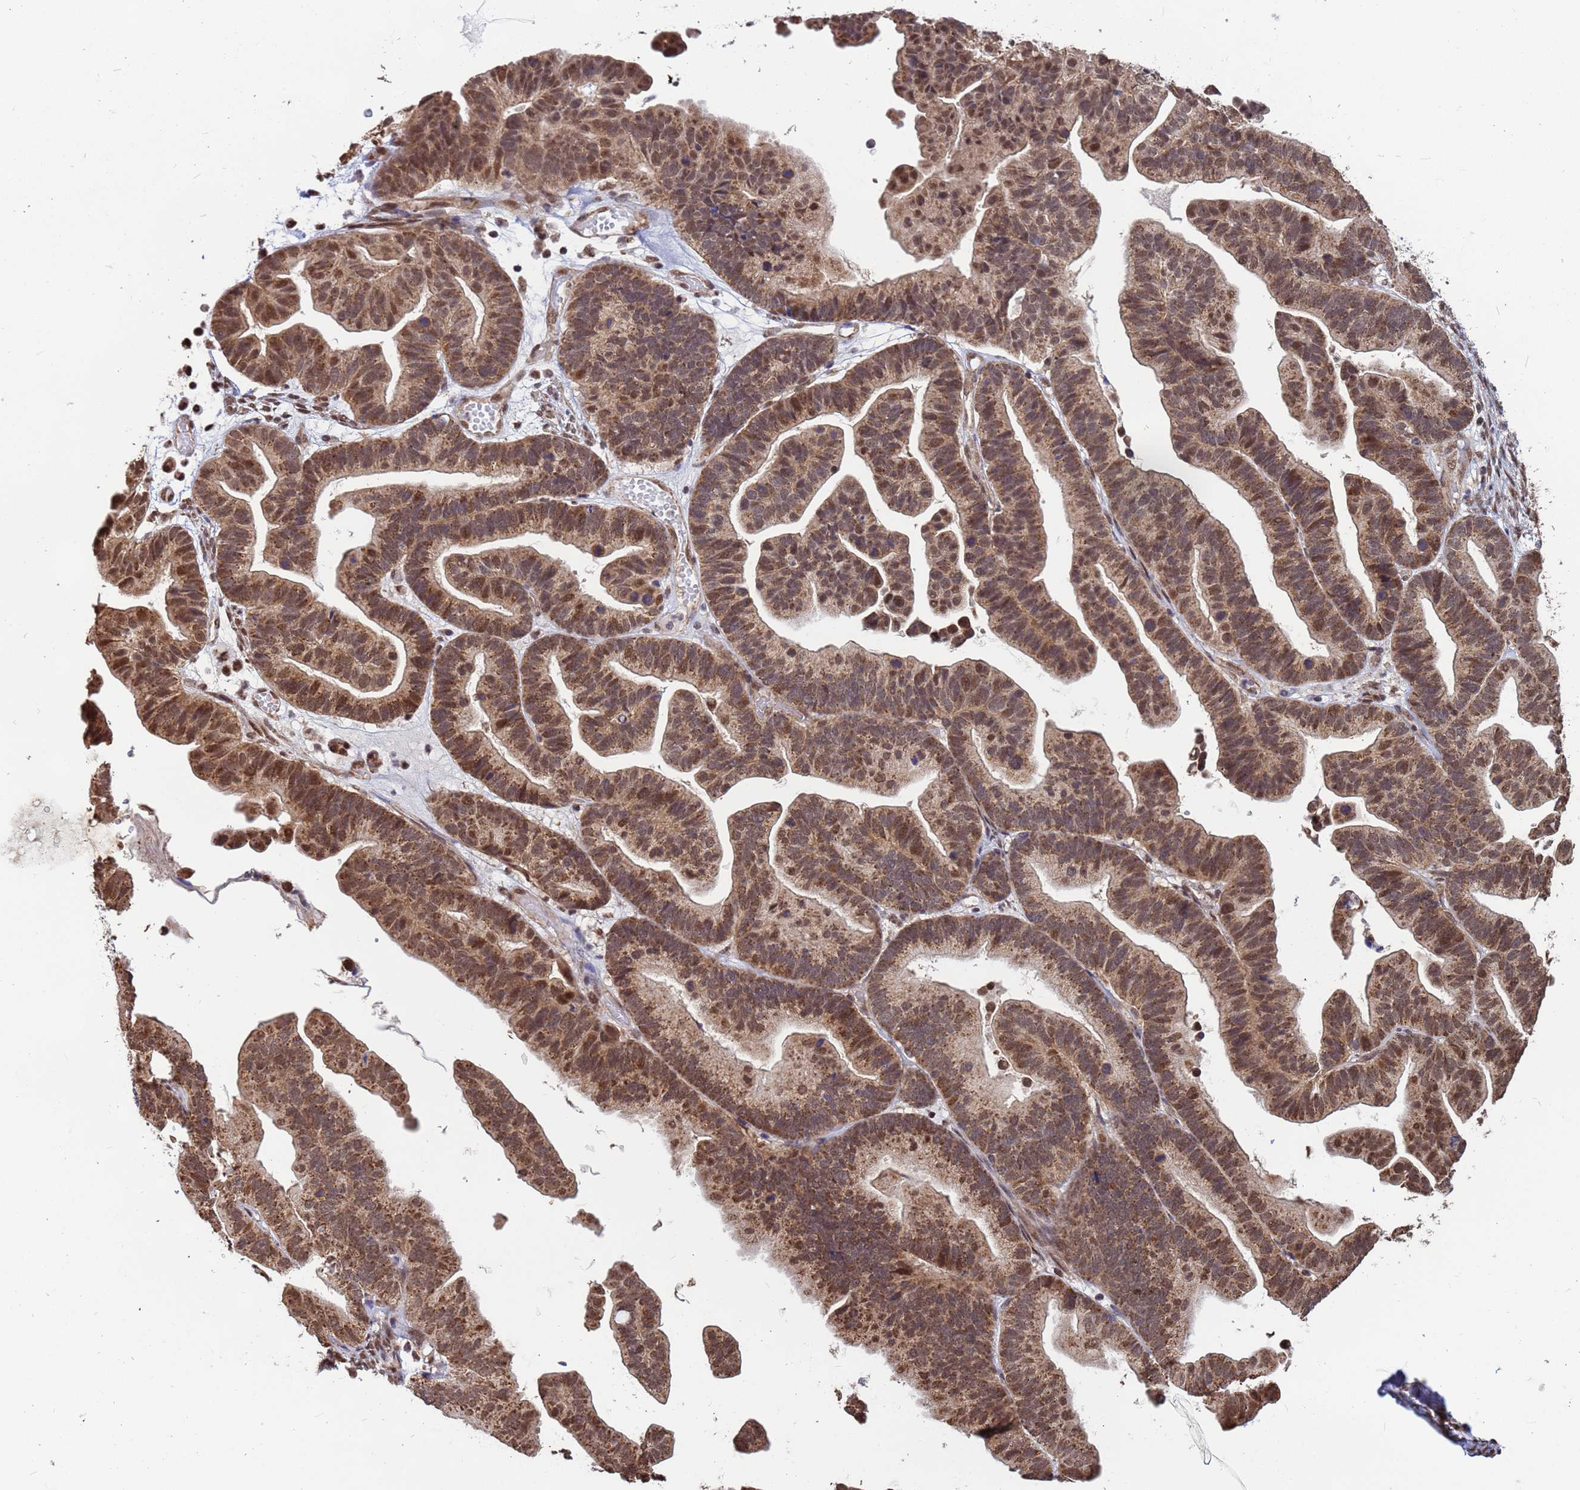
{"staining": {"intensity": "moderate", "quantity": ">75%", "location": "cytoplasmic/membranous,nuclear"}, "tissue": "ovarian cancer", "cell_type": "Tumor cells", "image_type": "cancer", "snomed": [{"axis": "morphology", "description": "Cystadenocarcinoma, serous, NOS"}, {"axis": "topography", "description": "Ovary"}], "caption": "Immunohistochemistry photomicrograph of neoplastic tissue: ovarian cancer stained using IHC exhibits medium levels of moderate protein expression localized specifically in the cytoplasmic/membranous and nuclear of tumor cells, appearing as a cytoplasmic/membranous and nuclear brown color.", "gene": "DENND2B", "patient": {"sex": "female", "age": 56}}